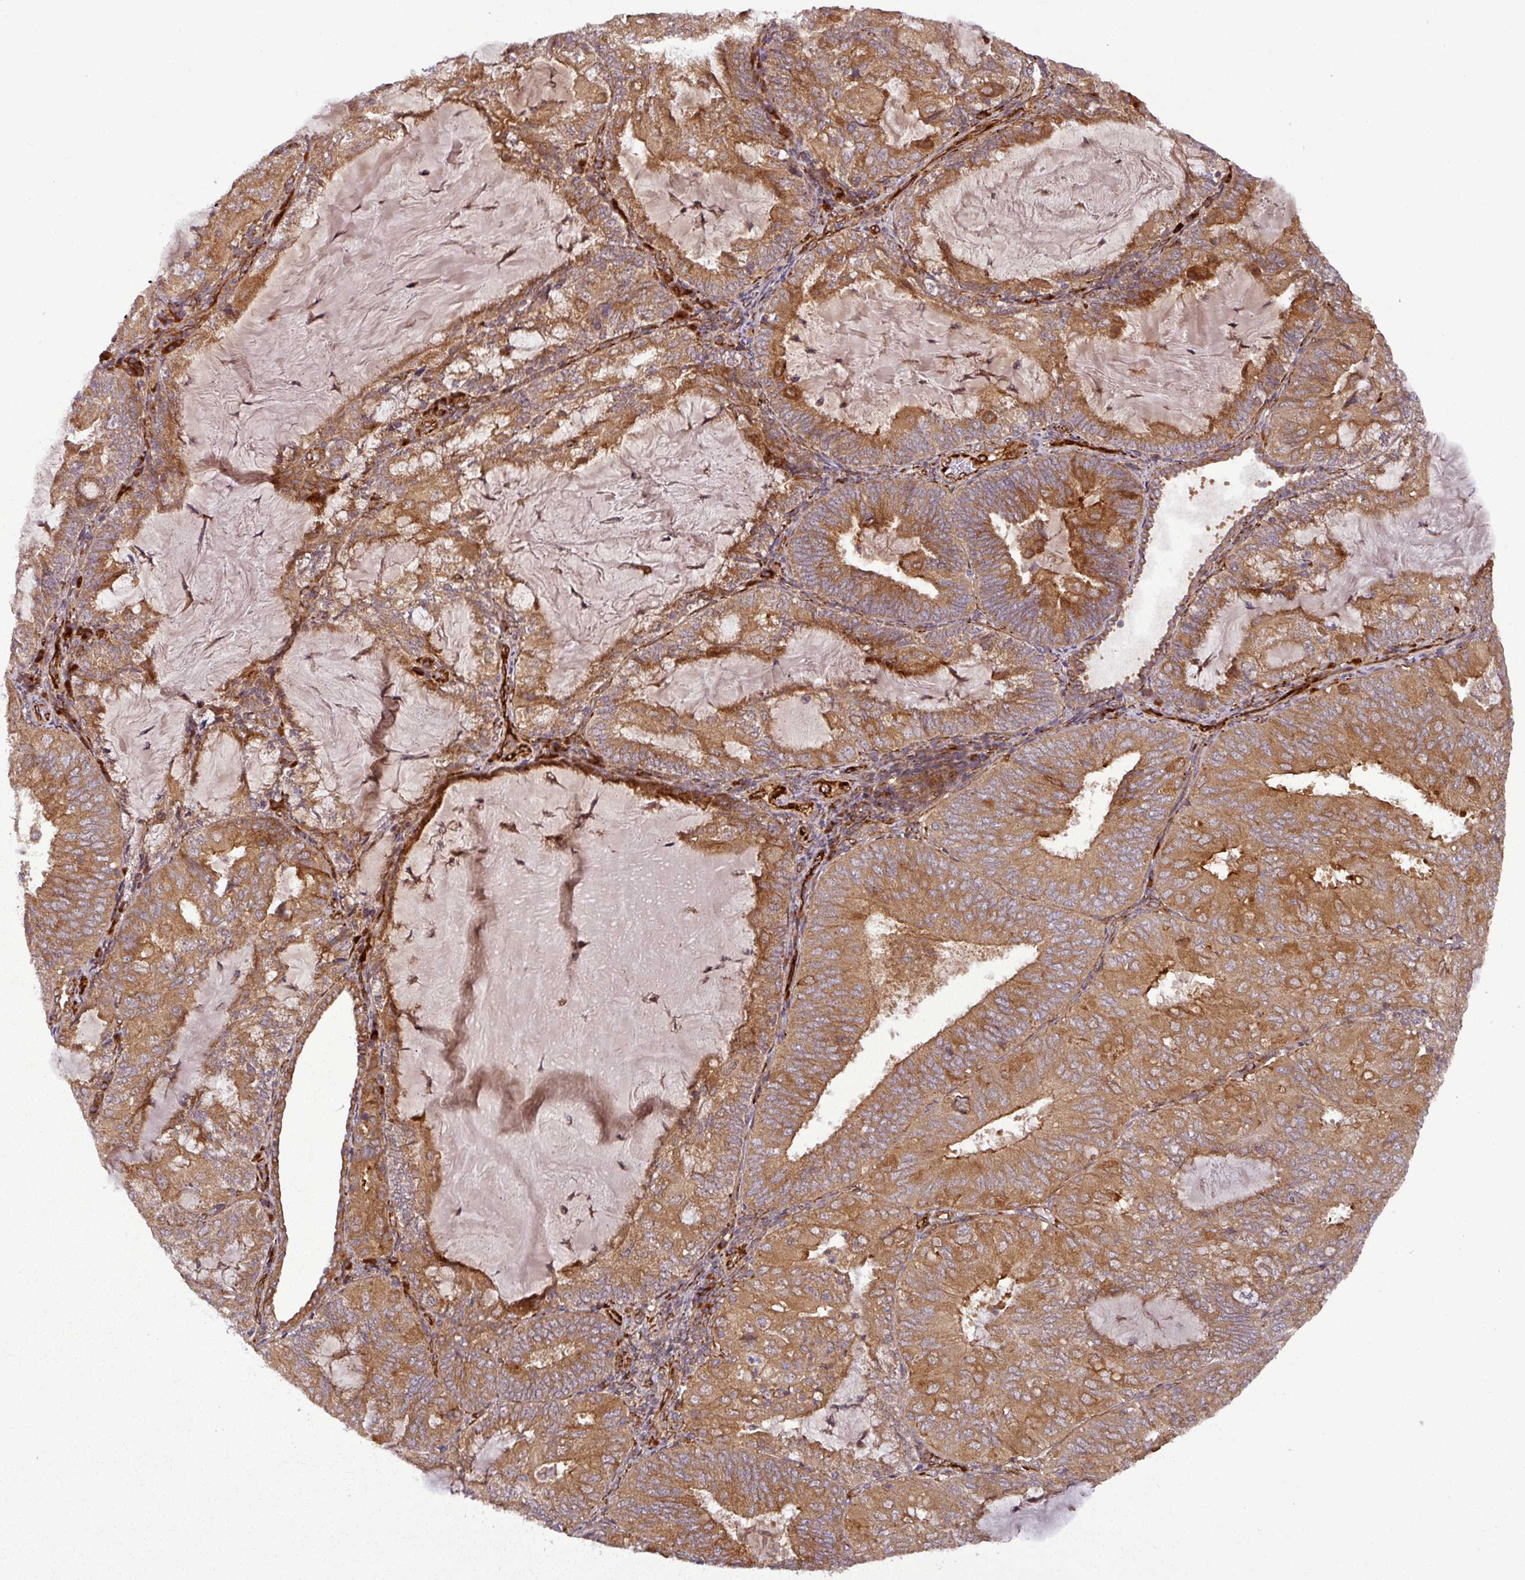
{"staining": {"intensity": "moderate", "quantity": ">75%", "location": "cytoplasmic/membranous"}, "tissue": "endometrial cancer", "cell_type": "Tumor cells", "image_type": "cancer", "snomed": [{"axis": "morphology", "description": "Adenocarcinoma, NOS"}, {"axis": "topography", "description": "Endometrium"}], "caption": "Endometrial adenocarcinoma stained with DAB IHC exhibits medium levels of moderate cytoplasmic/membranous expression in approximately >75% of tumor cells. (brown staining indicates protein expression, while blue staining denotes nuclei).", "gene": "ART1", "patient": {"sex": "female", "age": 81}}